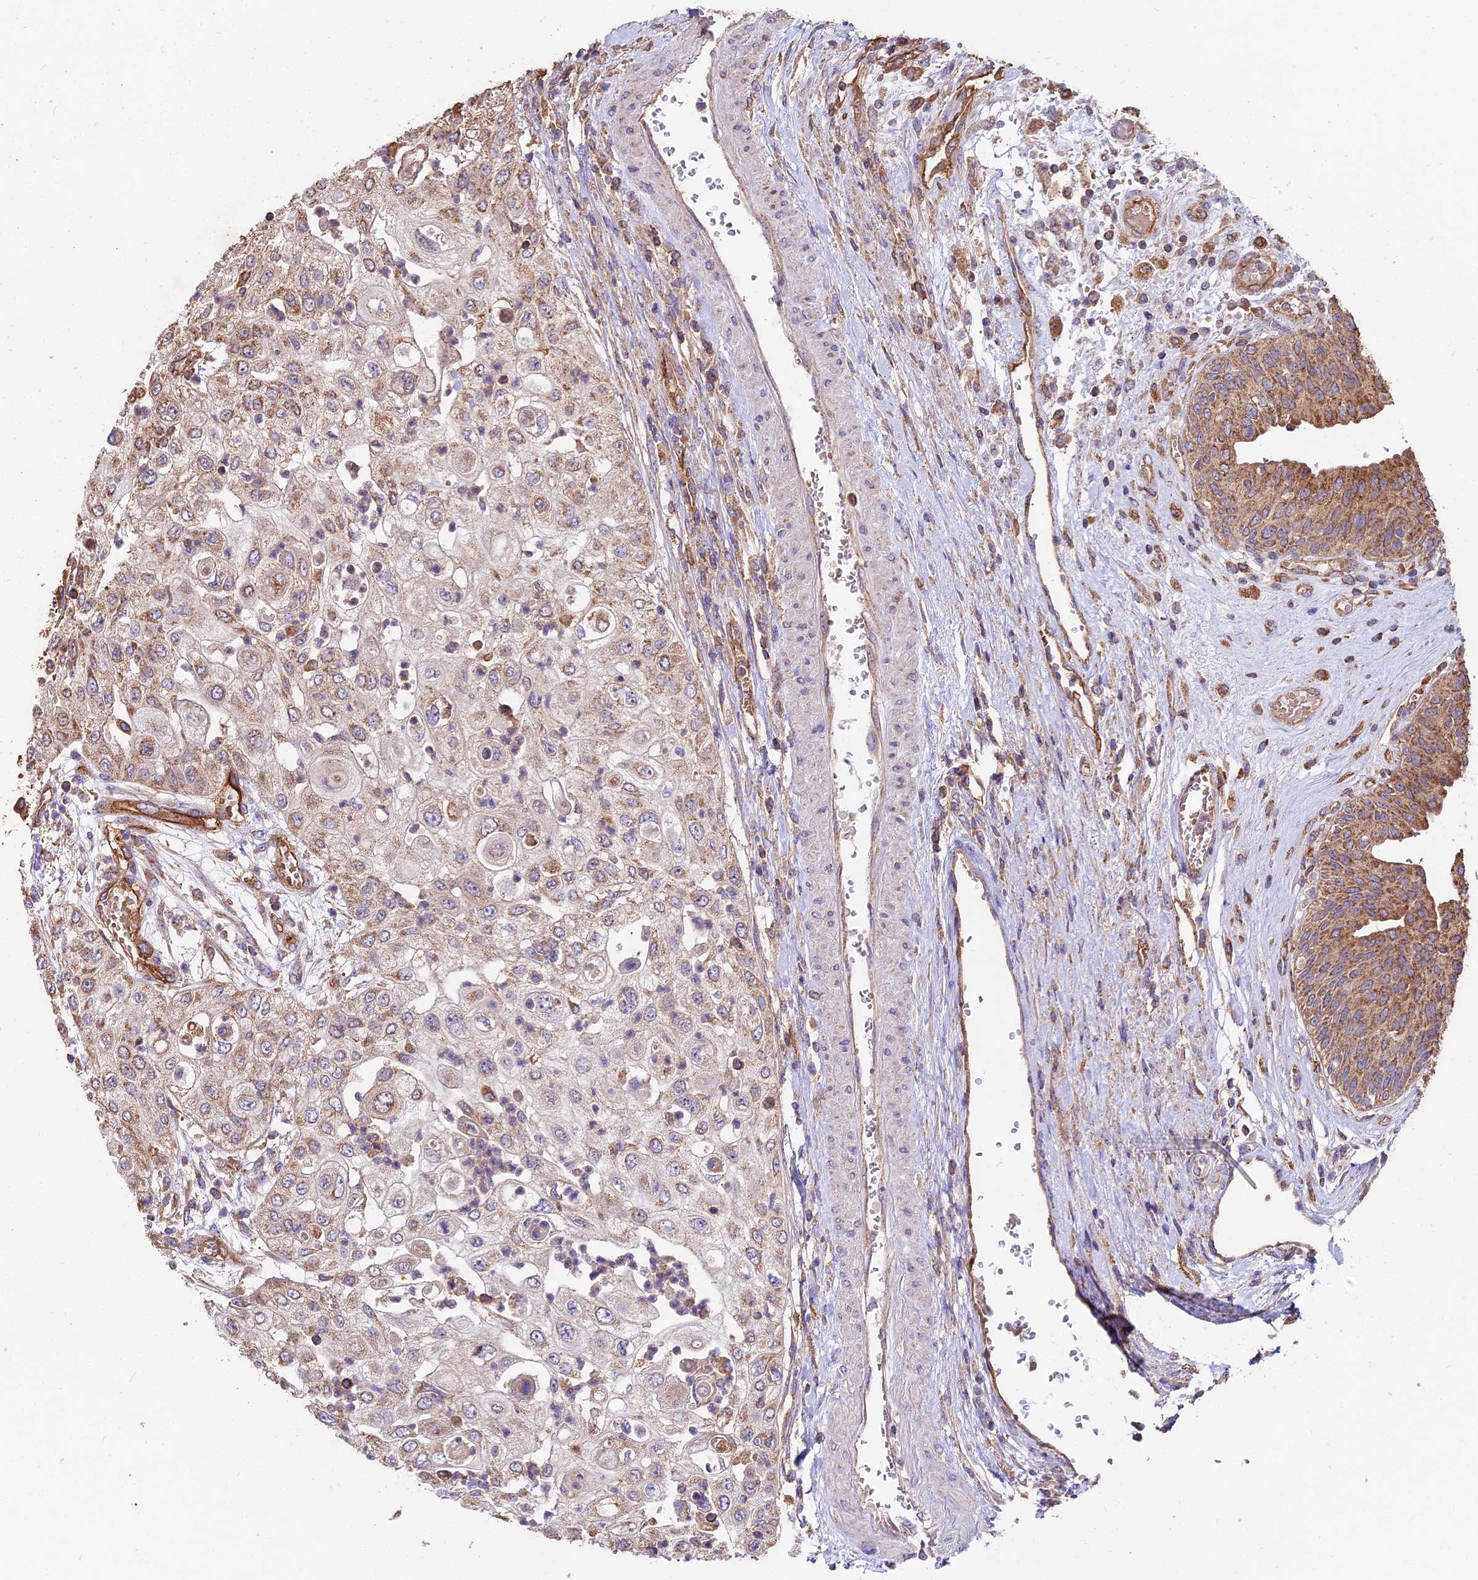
{"staining": {"intensity": "moderate", "quantity": "25%-75%", "location": "cytoplasmic/membranous"}, "tissue": "urothelial cancer", "cell_type": "Tumor cells", "image_type": "cancer", "snomed": [{"axis": "morphology", "description": "Urothelial carcinoma, High grade"}, {"axis": "topography", "description": "Urinary bladder"}], "caption": "Immunohistochemistry (DAB (3,3'-diaminobenzidine)) staining of human urothelial cancer shows moderate cytoplasmic/membranous protein positivity in approximately 25%-75% of tumor cells. Nuclei are stained in blue.", "gene": "CEMIP2", "patient": {"sex": "female", "age": 79}}